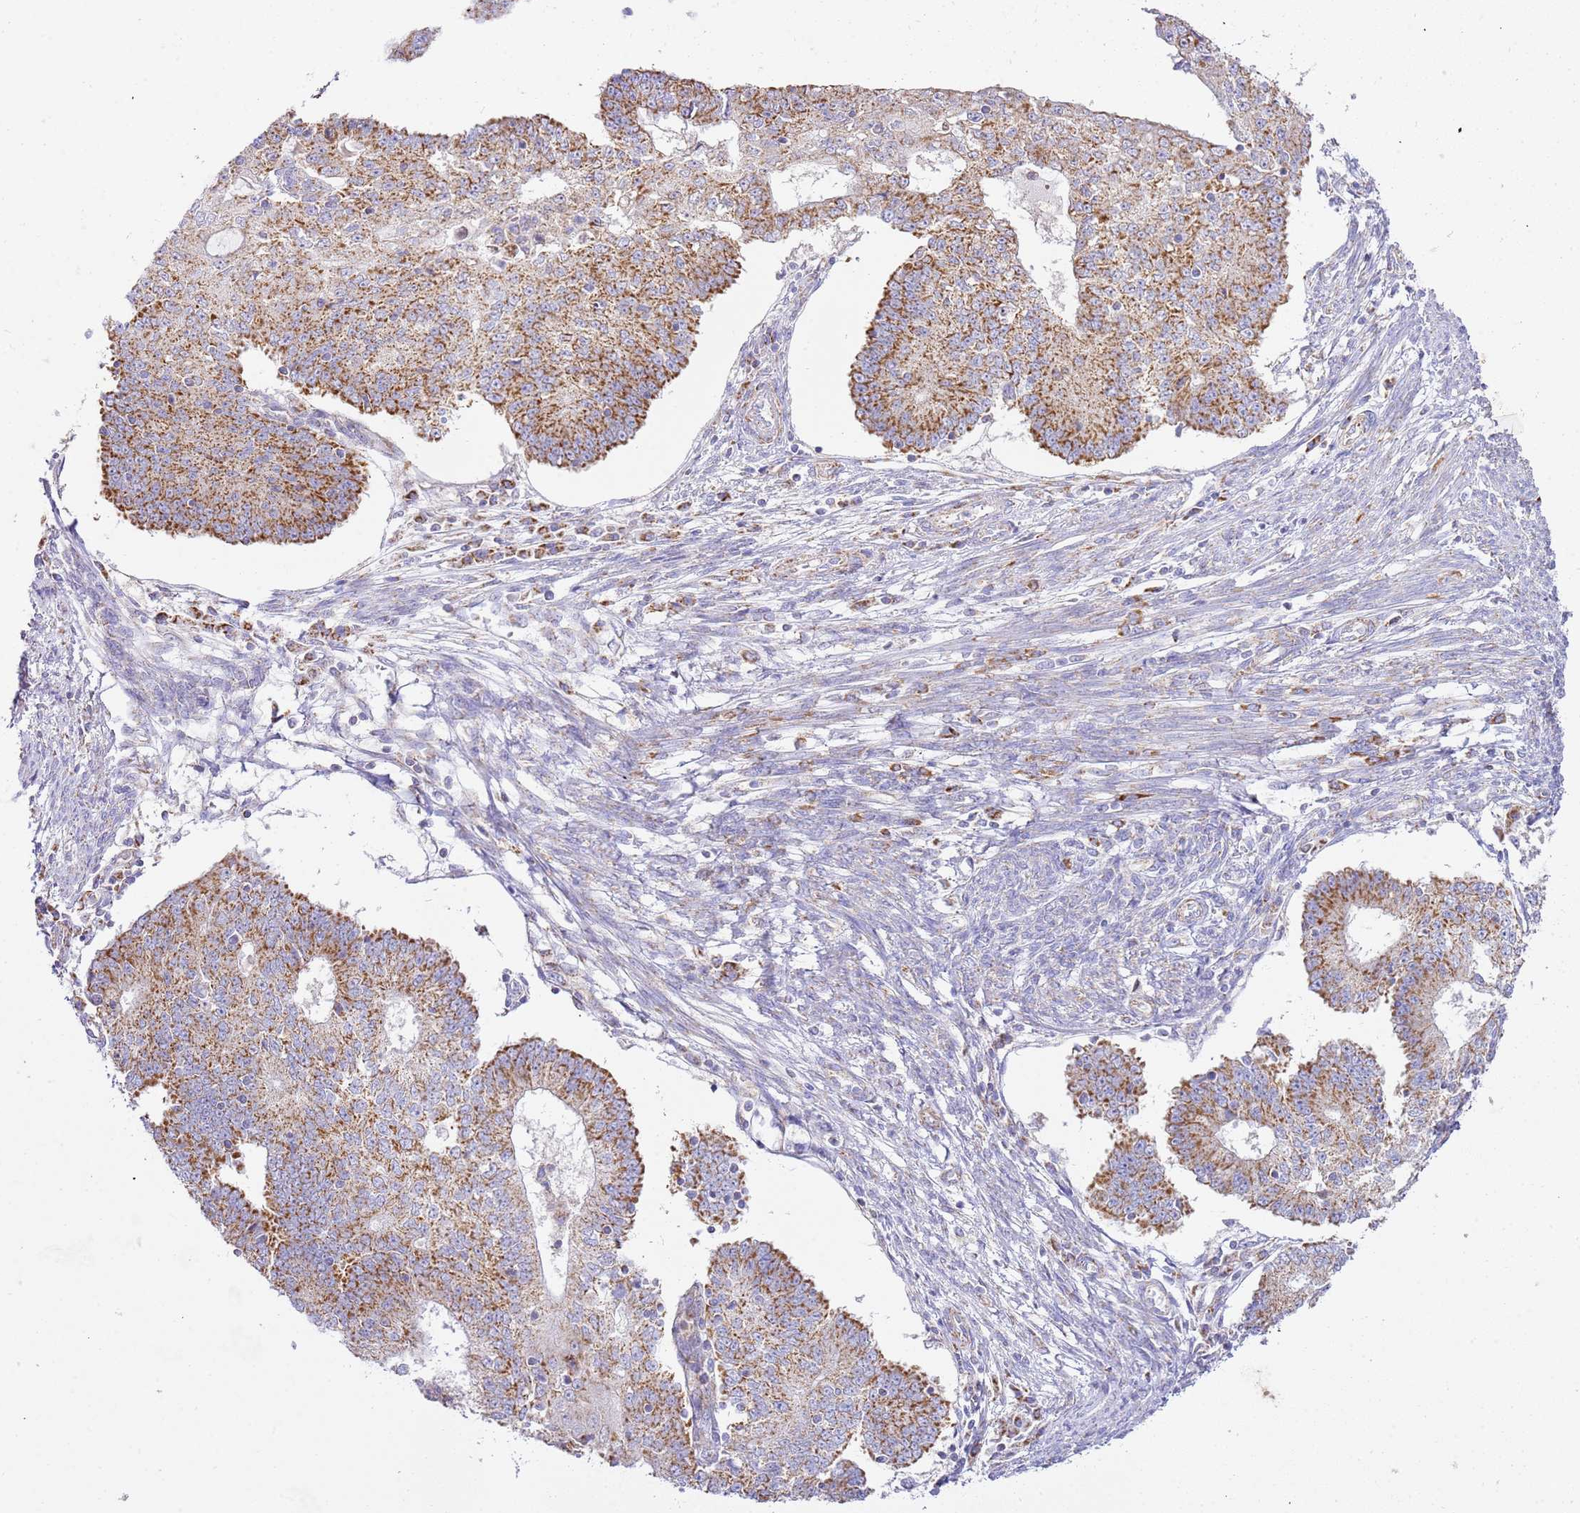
{"staining": {"intensity": "strong", "quantity": ">75%", "location": "cytoplasmic/membranous"}, "tissue": "endometrial cancer", "cell_type": "Tumor cells", "image_type": "cancer", "snomed": [{"axis": "morphology", "description": "Adenocarcinoma, NOS"}, {"axis": "topography", "description": "Endometrium"}], "caption": "Human endometrial cancer (adenocarcinoma) stained with a brown dye demonstrates strong cytoplasmic/membranous positive positivity in approximately >75% of tumor cells.", "gene": "ZBTB39", "patient": {"sex": "female", "age": 56}}